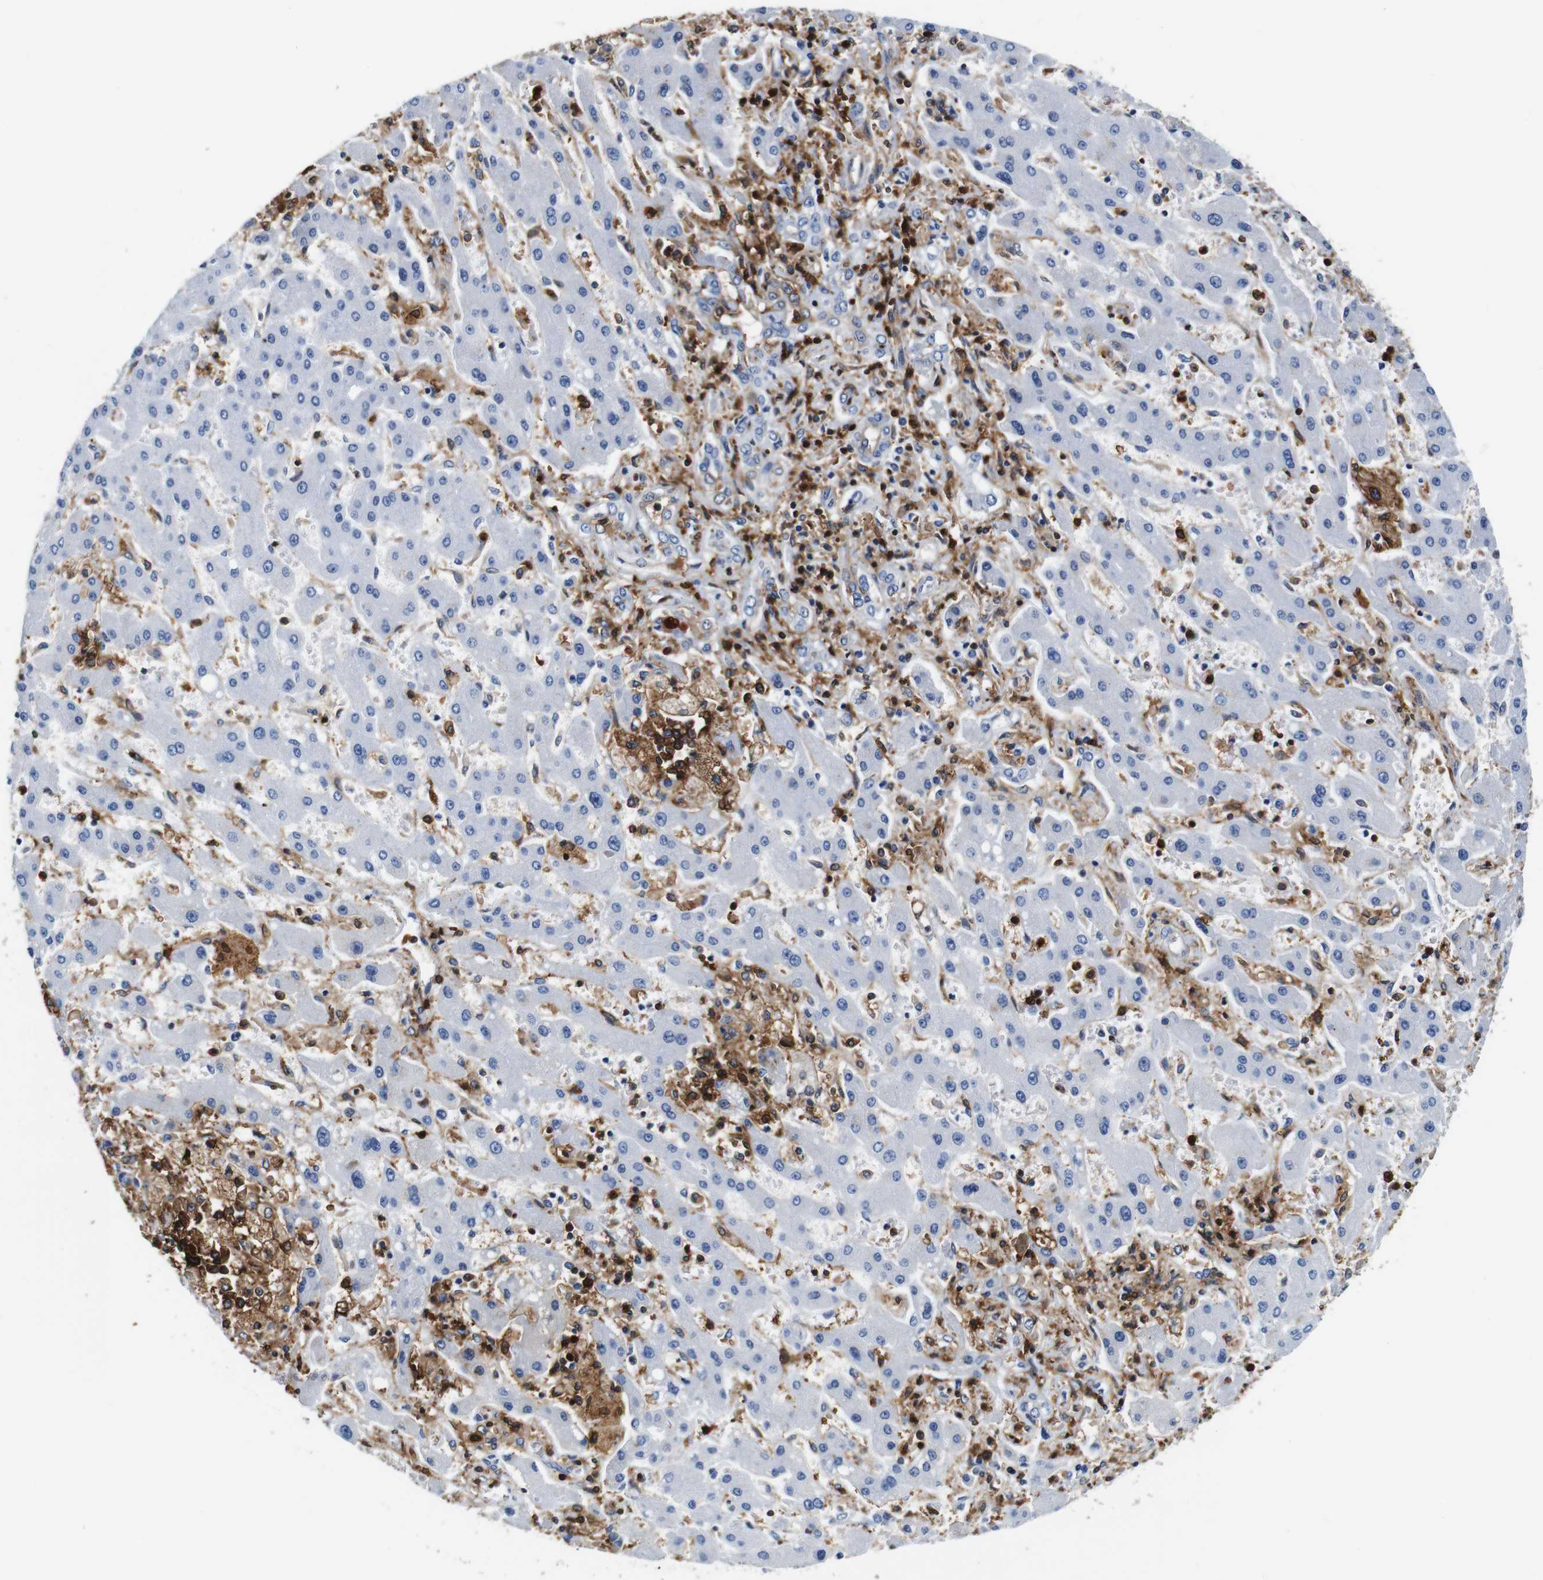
{"staining": {"intensity": "negative", "quantity": "none", "location": "none"}, "tissue": "liver cancer", "cell_type": "Tumor cells", "image_type": "cancer", "snomed": [{"axis": "morphology", "description": "Cholangiocarcinoma"}, {"axis": "topography", "description": "Liver"}], "caption": "Liver cancer (cholangiocarcinoma) was stained to show a protein in brown. There is no significant staining in tumor cells. The staining was performed using DAB (3,3'-diaminobenzidine) to visualize the protein expression in brown, while the nuclei were stained in blue with hematoxylin (Magnification: 20x).", "gene": "ANXA1", "patient": {"sex": "male", "age": 50}}